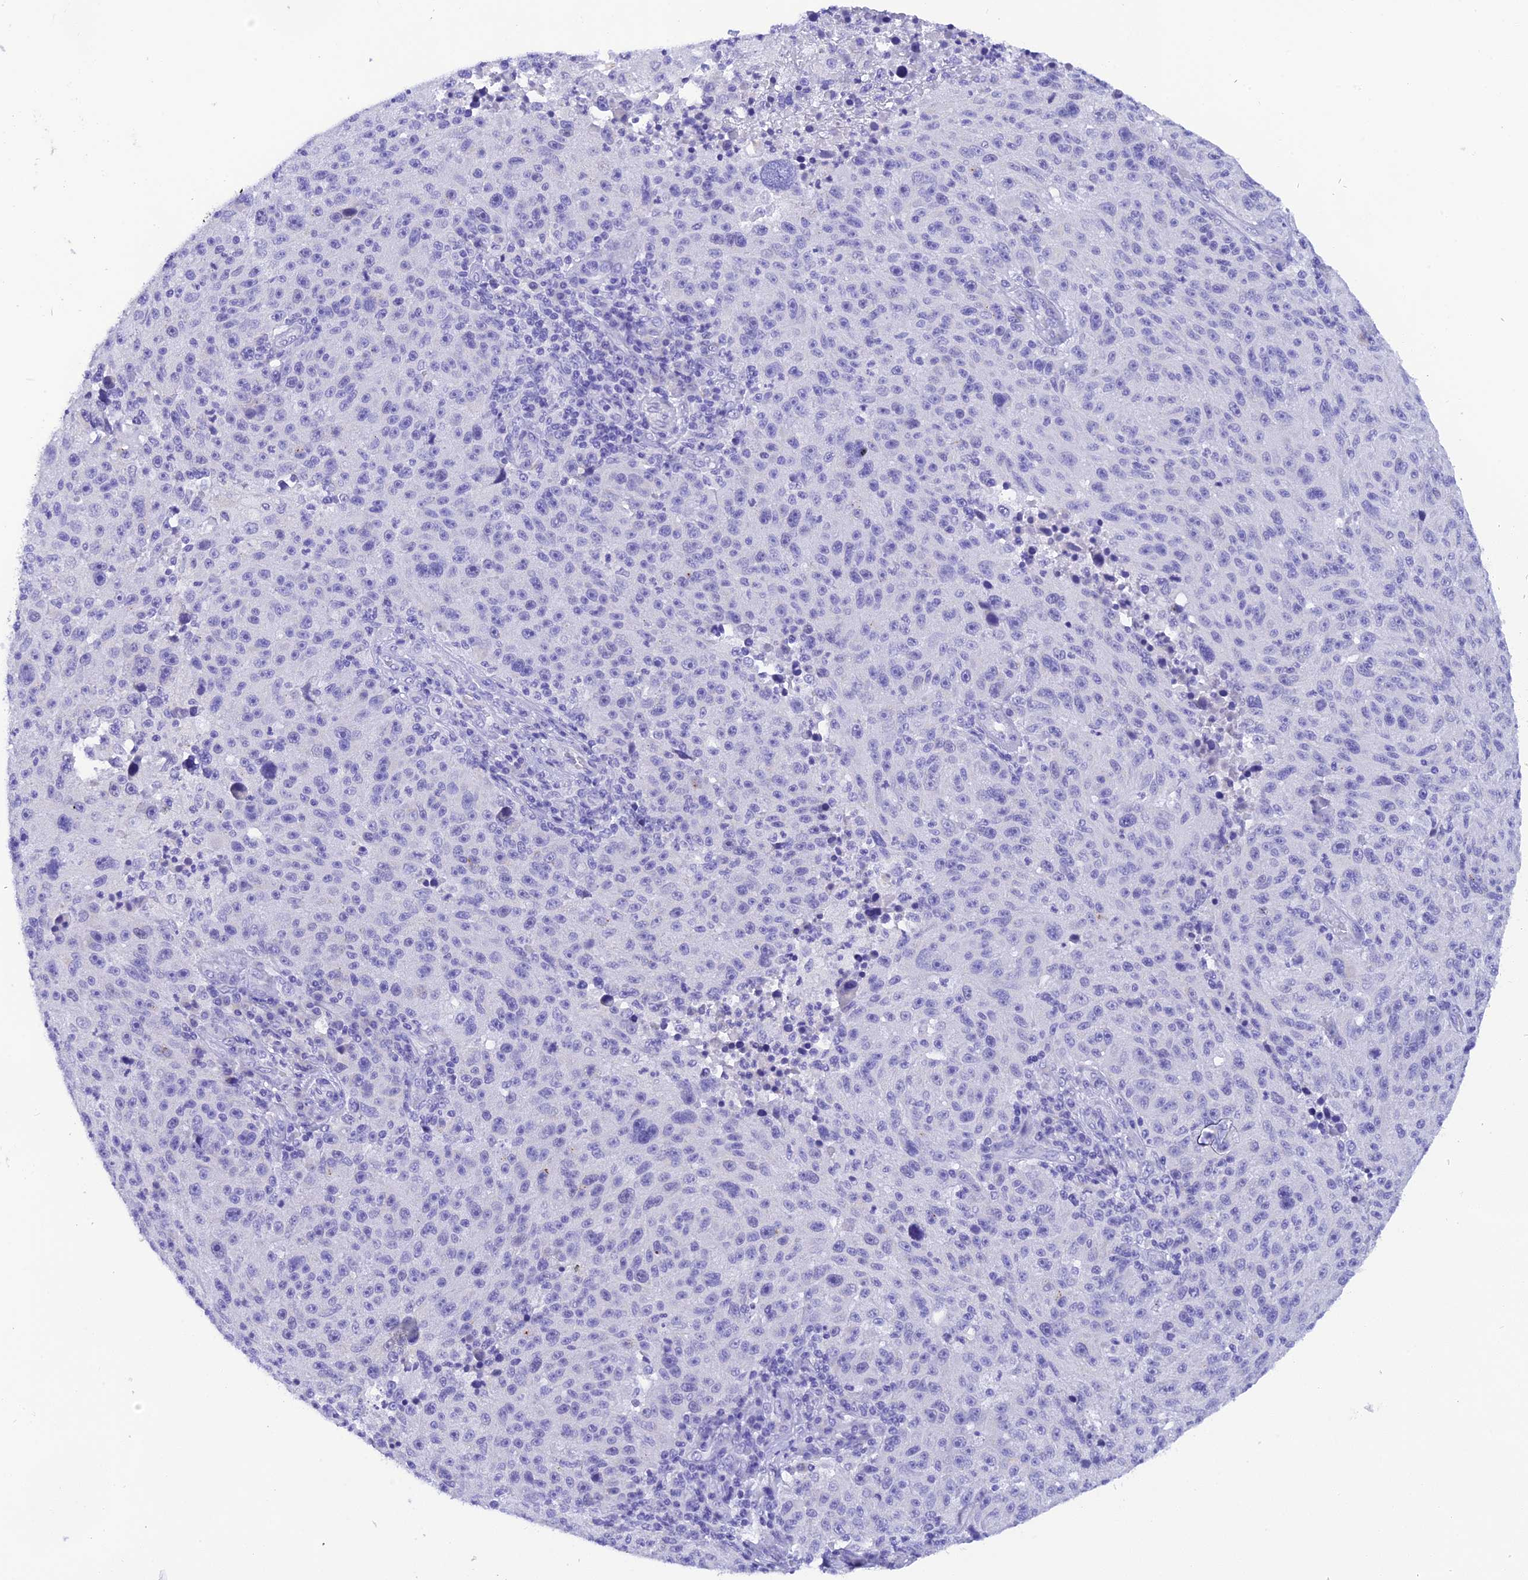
{"staining": {"intensity": "negative", "quantity": "none", "location": "none"}, "tissue": "melanoma", "cell_type": "Tumor cells", "image_type": "cancer", "snomed": [{"axis": "morphology", "description": "Malignant melanoma, NOS"}, {"axis": "topography", "description": "Skin"}], "caption": "This photomicrograph is of melanoma stained with IHC to label a protein in brown with the nuclei are counter-stained blue. There is no positivity in tumor cells.", "gene": "KDELR3", "patient": {"sex": "male", "age": 53}}